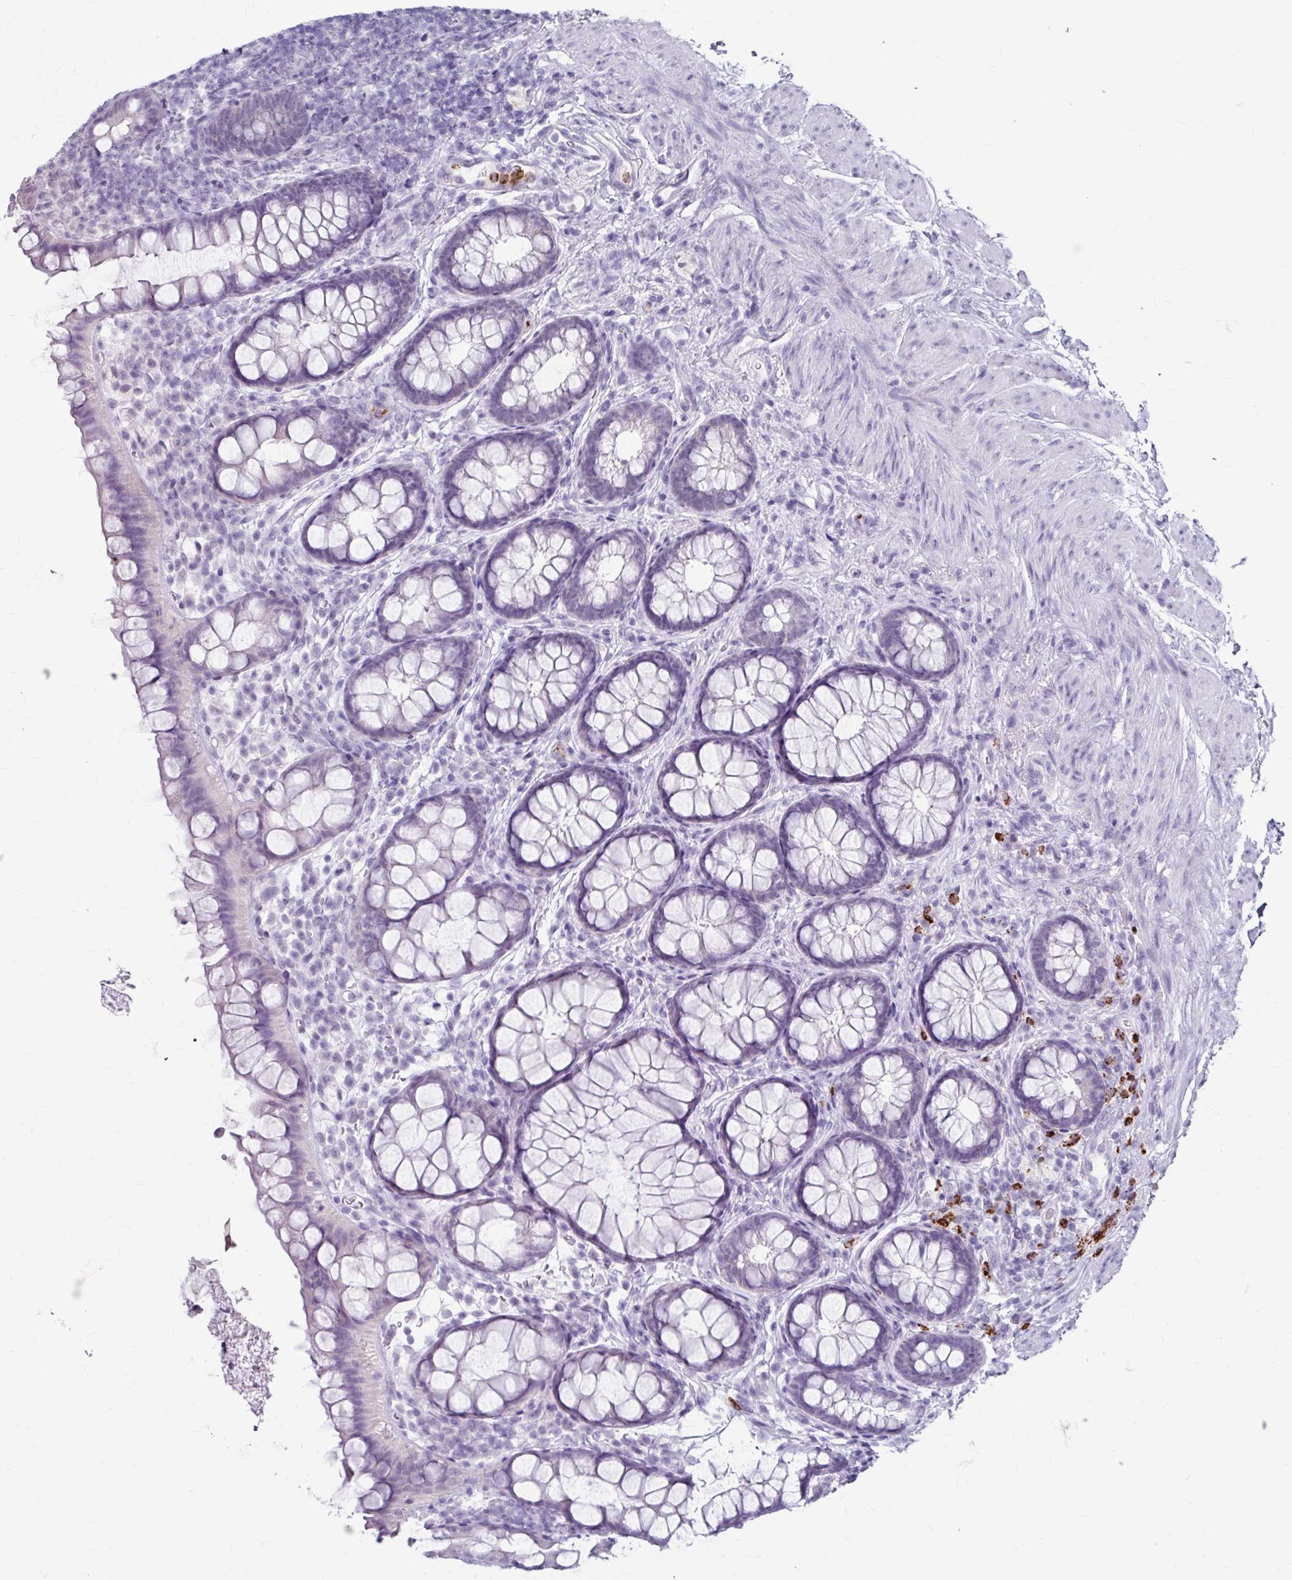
{"staining": {"intensity": "negative", "quantity": "none", "location": "none"}, "tissue": "rectum", "cell_type": "Glandular cells", "image_type": "normal", "snomed": [{"axis": "morphology", "description": "Normal tissue, NOS"}, {"axis": "topography", "description": "Rectum"}, {"axis": "topography", "description": "Peripheral nerve tissue"}], "caption": "The IHC micrograph has no significant staining in glandular cells of rectum.", "gene": "ANKRD1", "patient": {"sex": "female", "age": 69}}